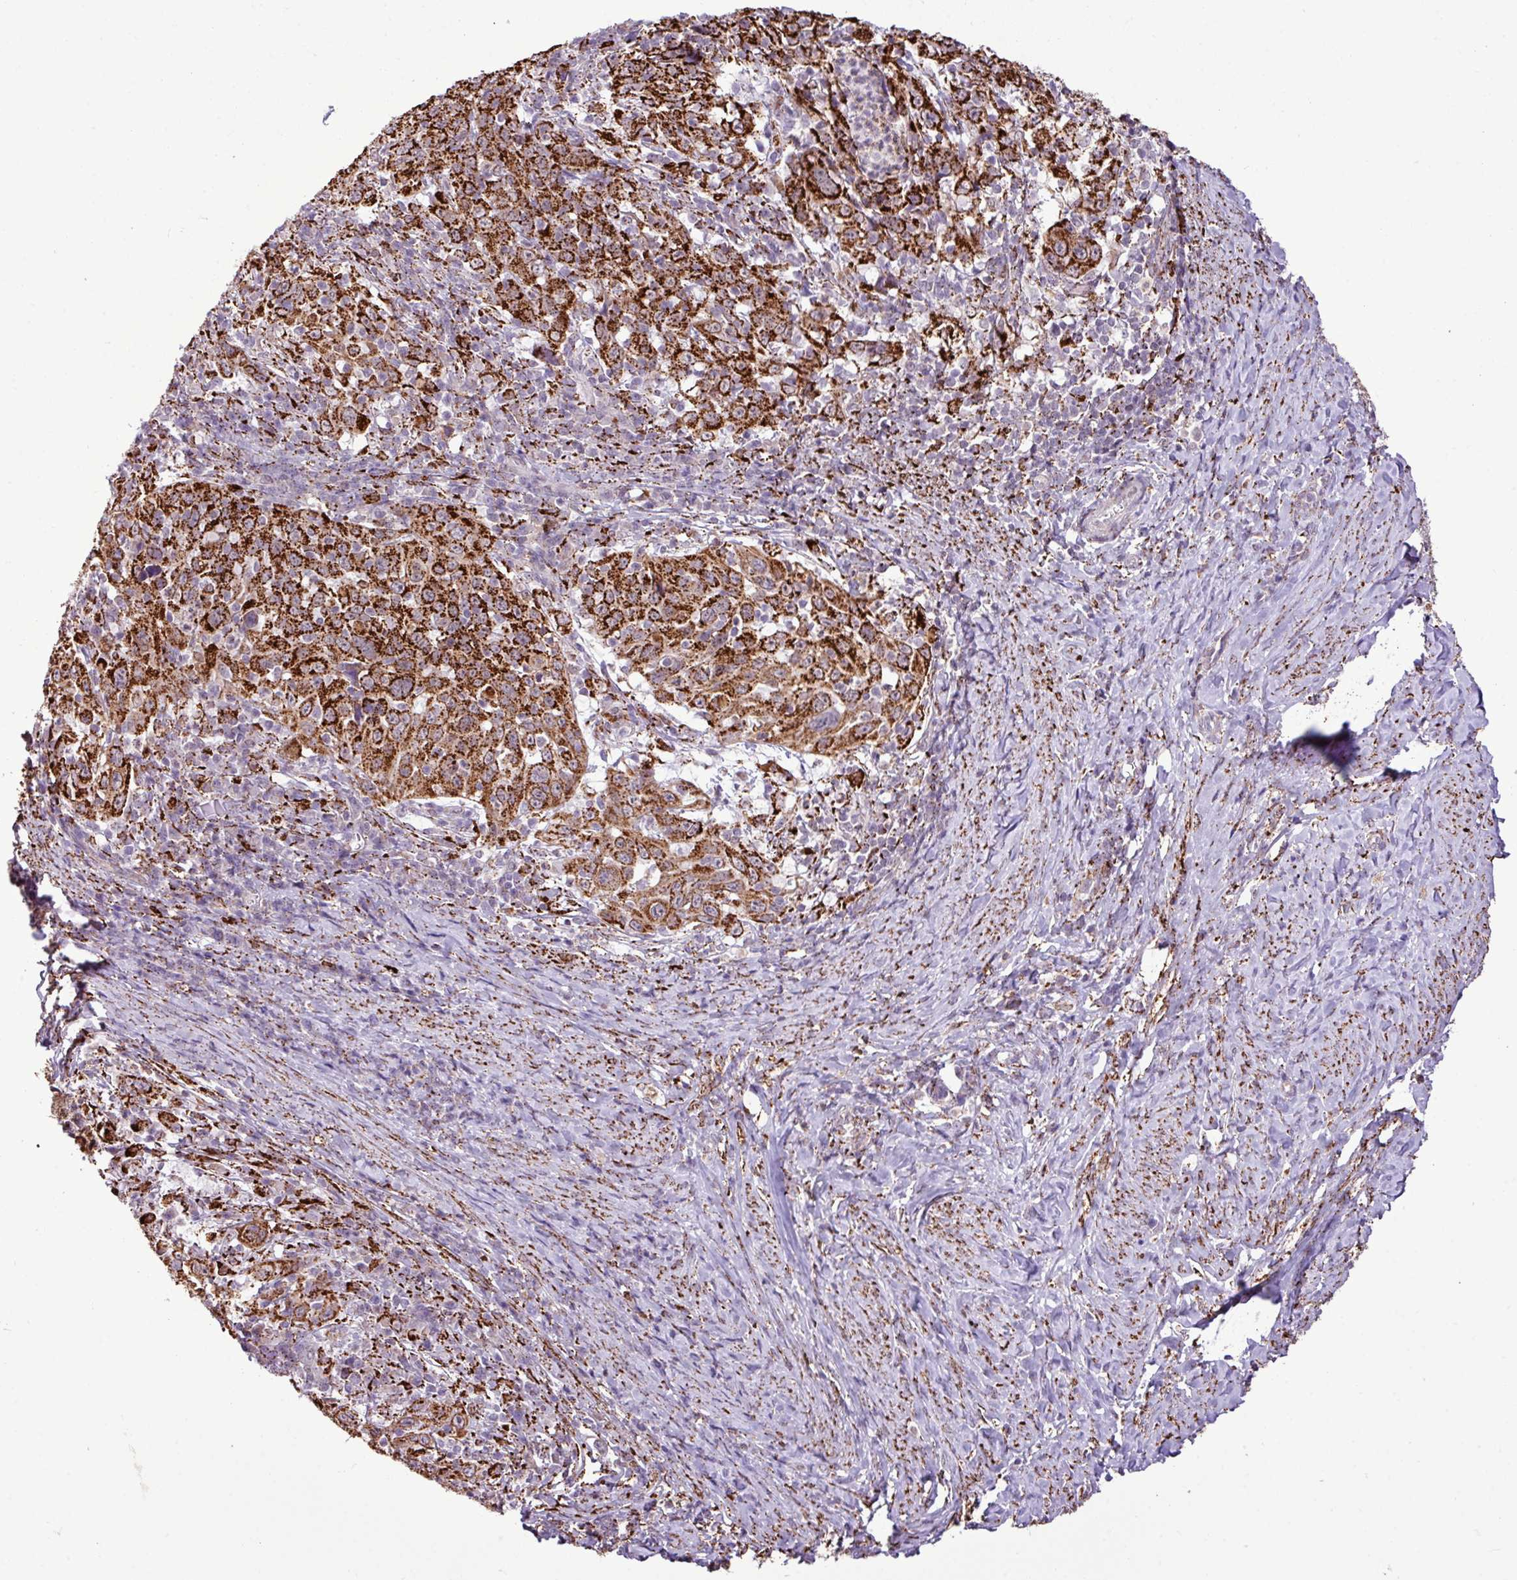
{"staining": {"intensity": "strong", "quantity": ">75%", "location": "cytoplasmic/membranous"}, "tissue": "cervical cancer", "cell_type": "Tumor cells", "image_type": "cancer", "snomed": [{"axis": "morphology", "description": "Squamous cell carcinoma, NOS"}, {"axis": "topography", "description": "Cervix"}], "caption": "The photomicrograph exhibits staining of cervical cancer (squamous cell carcinoma), revealing strong cytoplasmic/membranous protein expression (brown color) within tumor cells.", "gene": "SGPP1", "patient": {"sex": "female", "age": 46}}